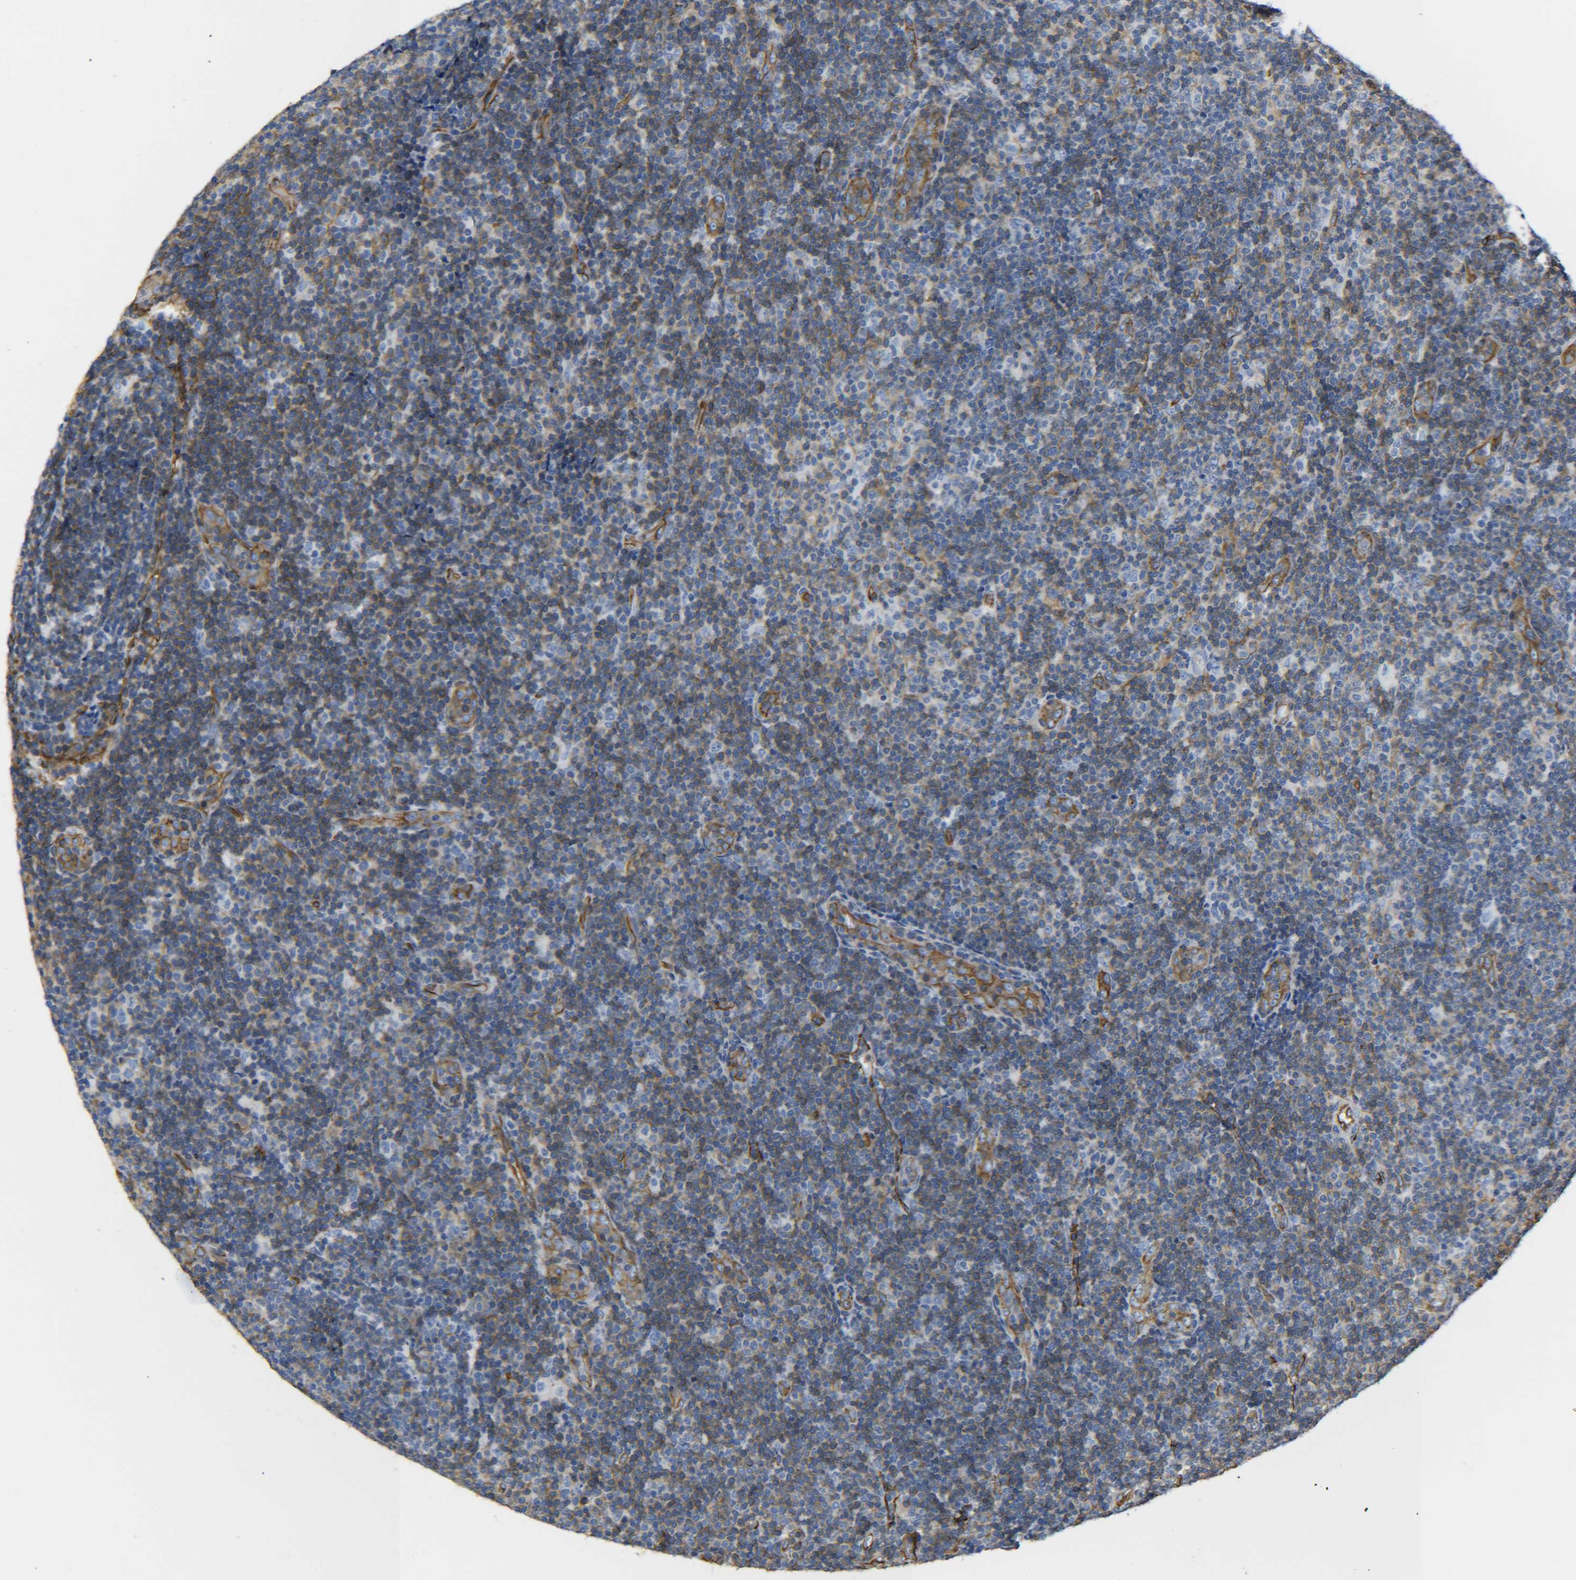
{"staining": {"intensity": "moderate", "quantity": "<25%", "location": "cytoplasmic/membranous"}, "tissue": "lymphoma", "cell_type": "Tumor cells", "image_type": "cancer", "snomed": [{"axis": "morphology", "description": "Malignant lymphoma, non-Hodgkin's type, Low grade"}, {"axis": "topography", "description": "Lymph node"}], "caption": "This is an image of IHC staining of malignant lymphoma, non-Hodgkin's type (low-grade), which shows moderate expression in the cytoplasmic/membranous of tumor cells.", "gene": "SPTBN1", "patient": {"sex": "male", "age": 83}}